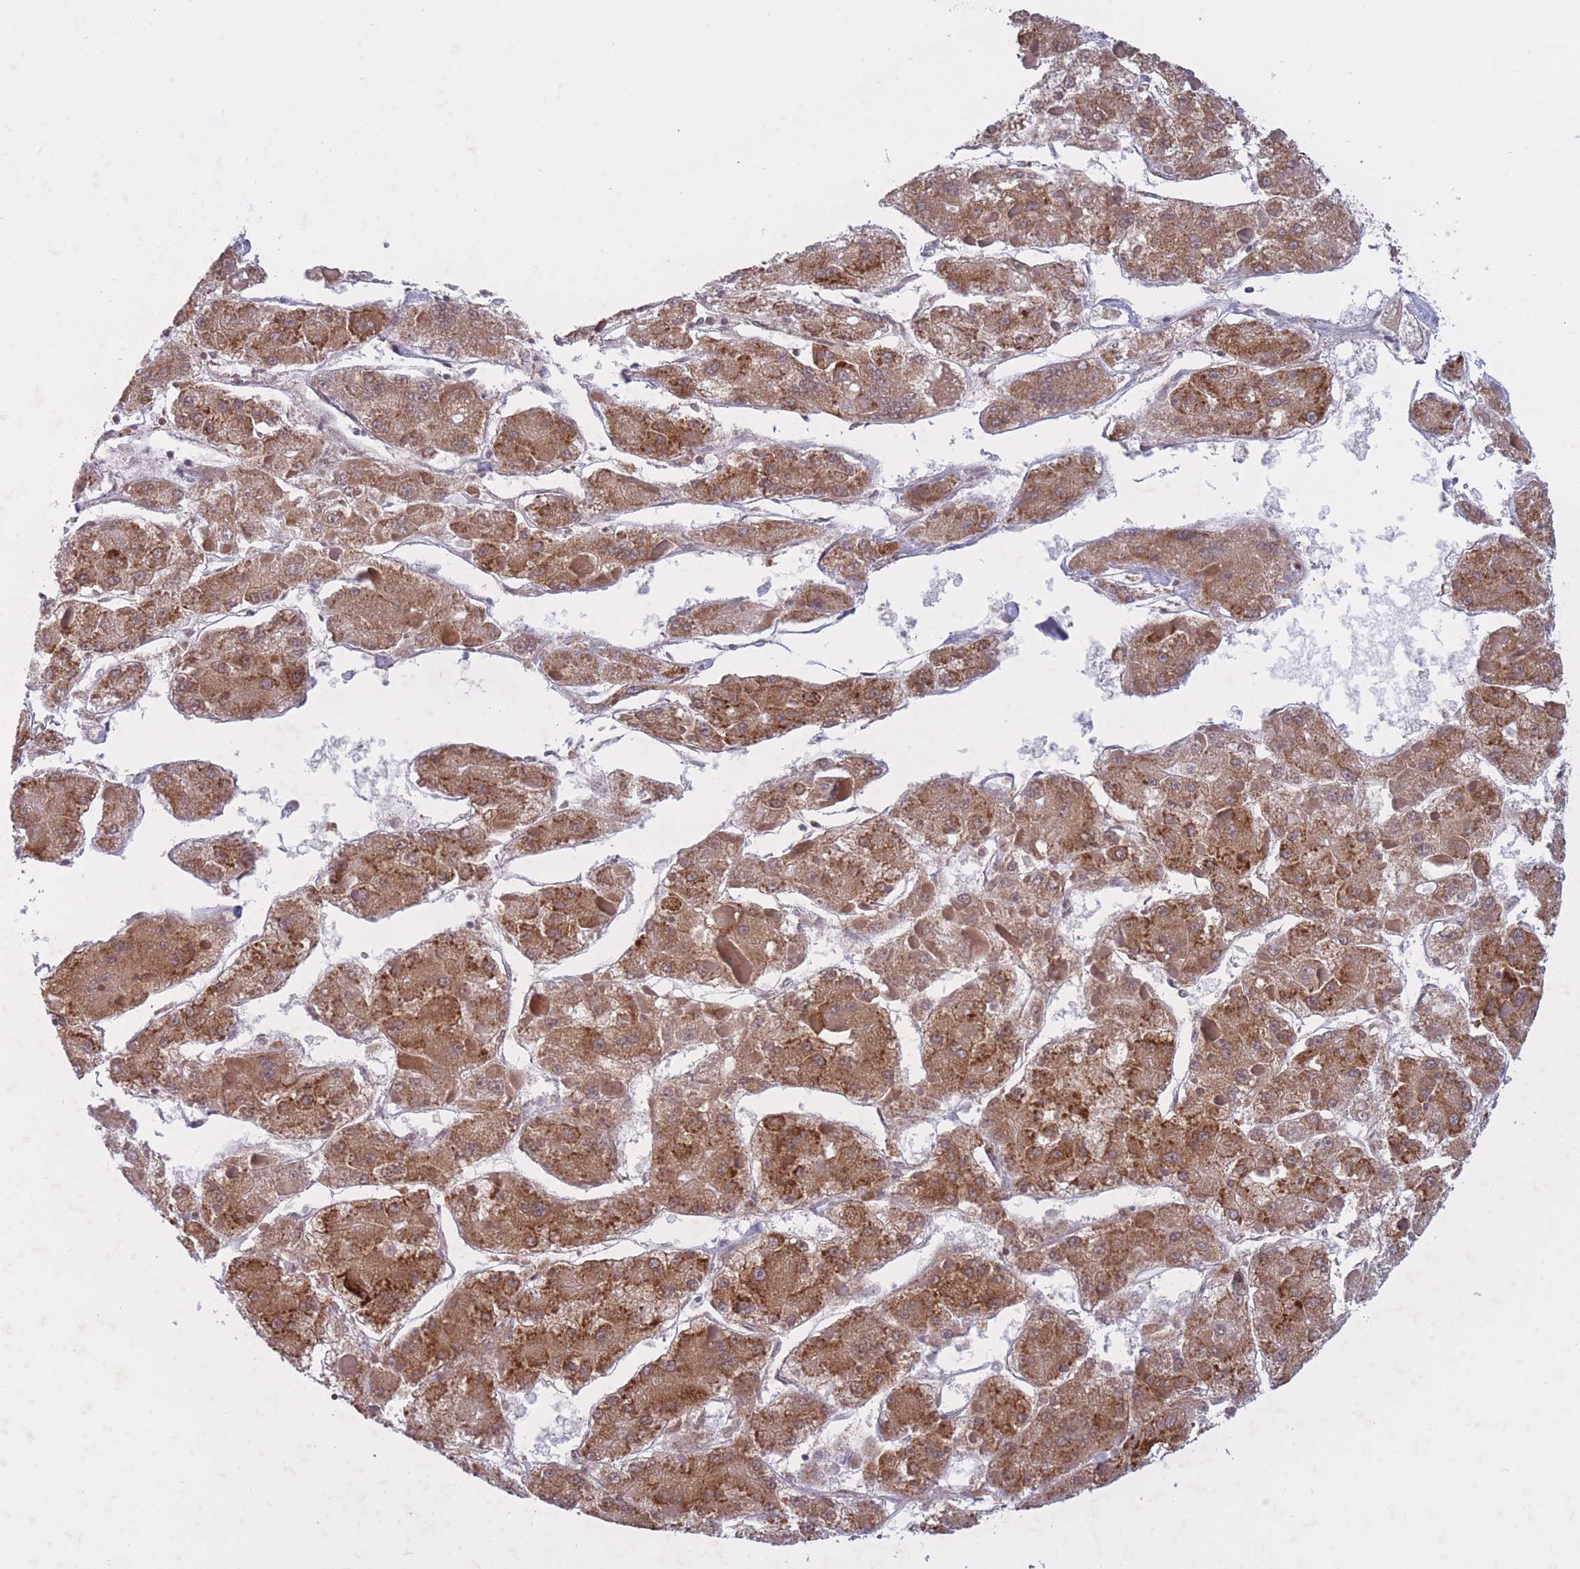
{"staining": {"intensity": "moderate", "quantity": ">75%", "location": "cytoplasmic/membranous"}, "tissue": "liver cancer", "cell_type": "Tumor cells", "image_type": "cancer", "snomed": [{"axis": "morphology", "description": "Carcinoma, Hepatocellular, NOS"}, {"axis": "topography", "description": "Liver"}], "caption": "IHC staining of hepatocellular carcinoma (liver), which demonstrates medium levels of moderate cytoplasmic/membranous expression in approximately >75% of tumor cells indicating moderate cytoplasmic/membranous protein positivity. The staining was performed using DAB (brown) for protein detection and nuclei were counterstained in hematoxylin (blue).", "gene": "CCDC124", "patient": {"sex": "female", "age": 73}}